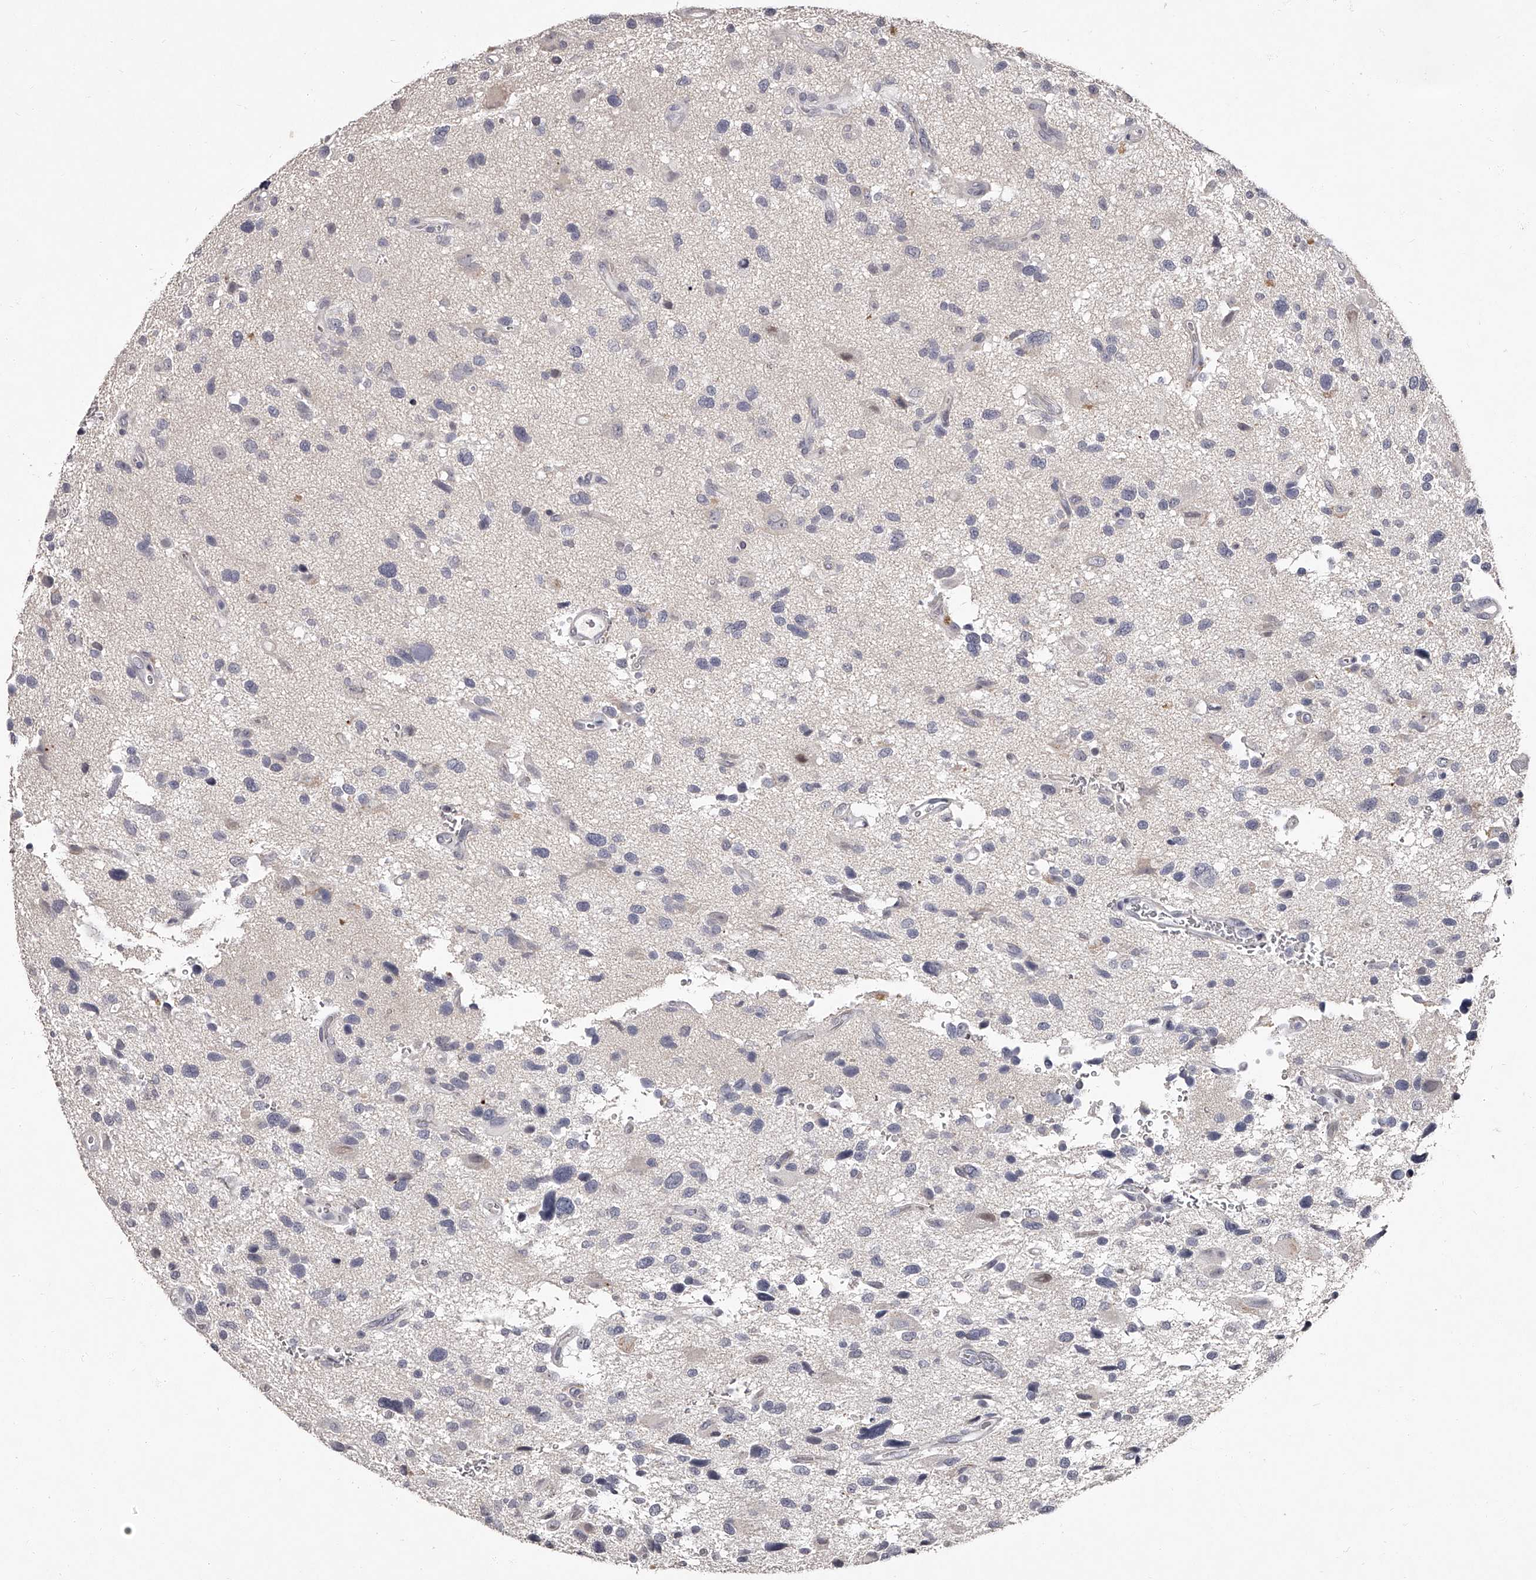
{"staining": {"intensity": "negative", "quantity": "none", "location": "none"}, "tissue": "glioma", "cell_type": "Tumor cells", "image_type": "cancer", "snomed": [{"axis": "morphology", "description": "Glioma, malignant, High grade"}, {"axis": "topography", "description": "Brain"}], "caption": "There is no significant positivity in tumor cells of malignant glioma (high-grade).", "gene": "NT5DC1", "patient": {"sex": "male", "age": 33}}